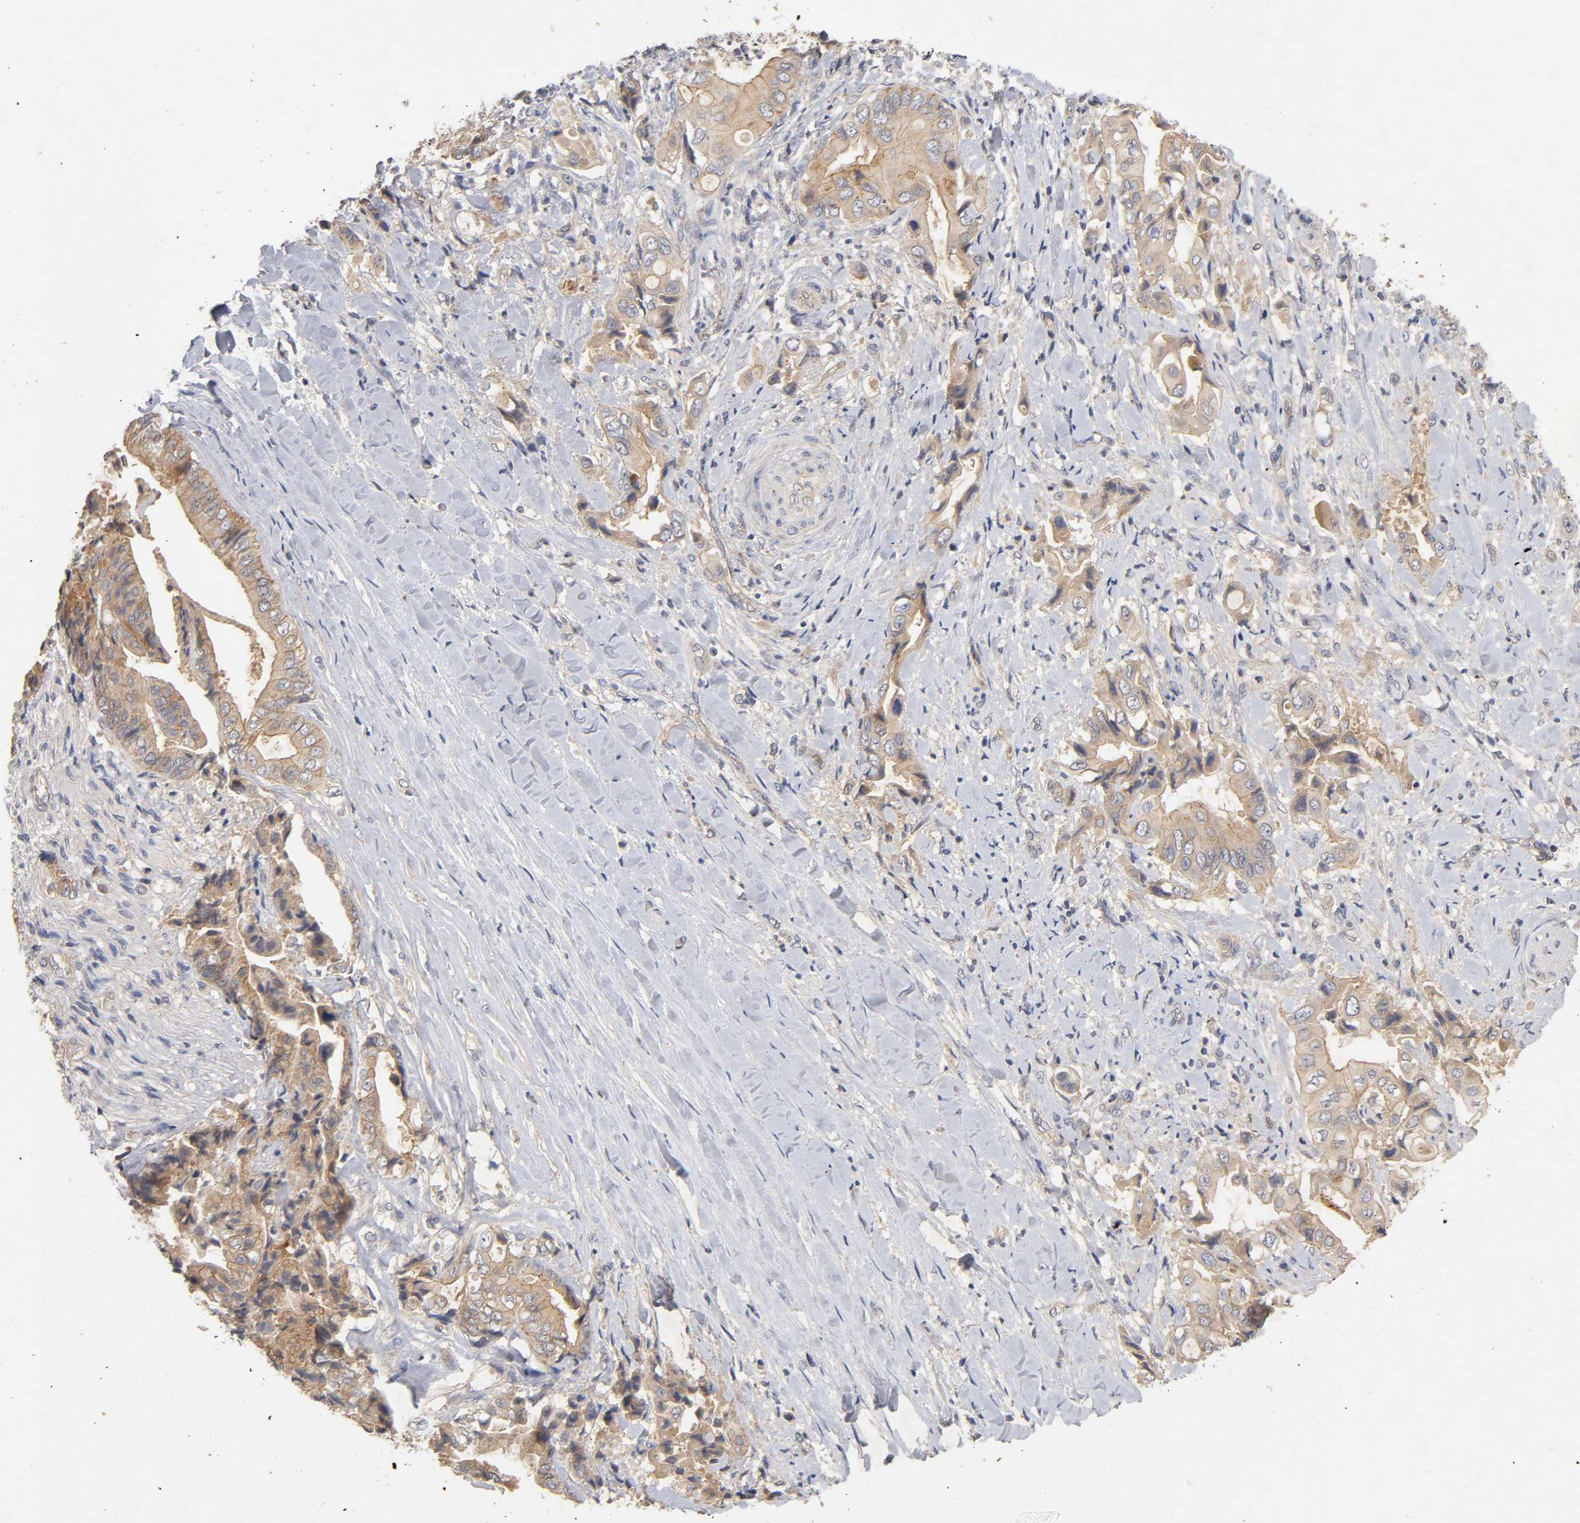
{"staining": {"intensity": "moderate", "quantity": ">75%", "location": "cytoplasmic/membranous"}, "tissue": "liver cancer", "cell_type": "Tumor cells", "image_type": "cancer", "snomed": [{"axis": "morphology", "description": "Cholangiocarcinoma"}, {"axis": "topography", "description": "Liver"}], "caption": "A brown stain labels moderate cytoplasmic/membranous staining of a protein in human liver cancer (cholangiocarcinoma) tumor cells.", "gene": "PDZD11", "patient": {"sex": "male", "age": 58}}